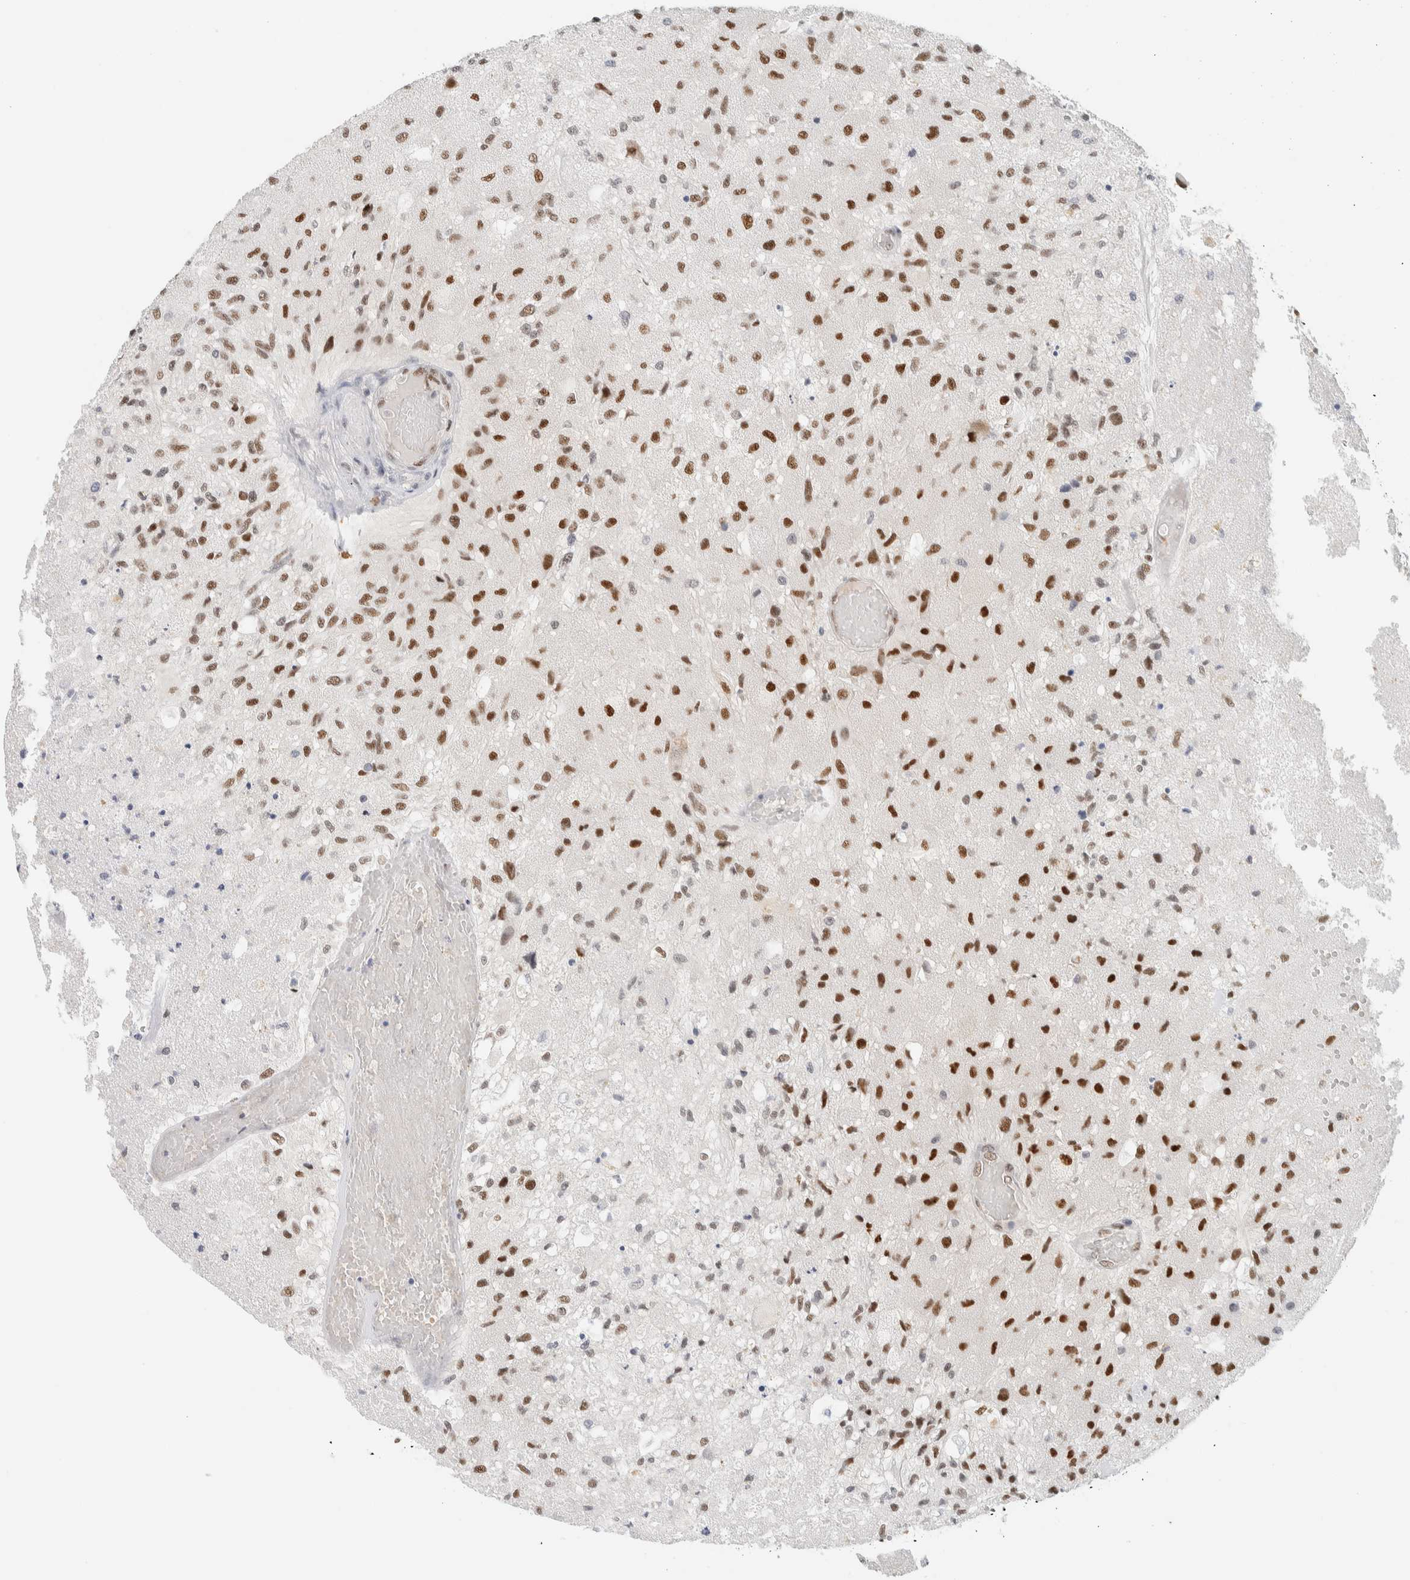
{"staining": {"intensity": "strong", "quantity": "25%-75%", "location": "nuclear"}, "tissue": "glioma", "cell_type": "Tumor cells", "image_type": "cancer", "snomed": [{"axis": "morphology", "description": "Normal tissue, NOS"}, {"axis": "morphology", "description": "Glioma, malignant, High grade"}, {"axis": "topography", "description": "Cerebral cortex"}], "caption": "Tumor cells exhibit strong nuclear positivity in about 25%-75% of cells in glioma.", "gene": "ZNF683", "patient": {"sex": "male", "age": 77}}